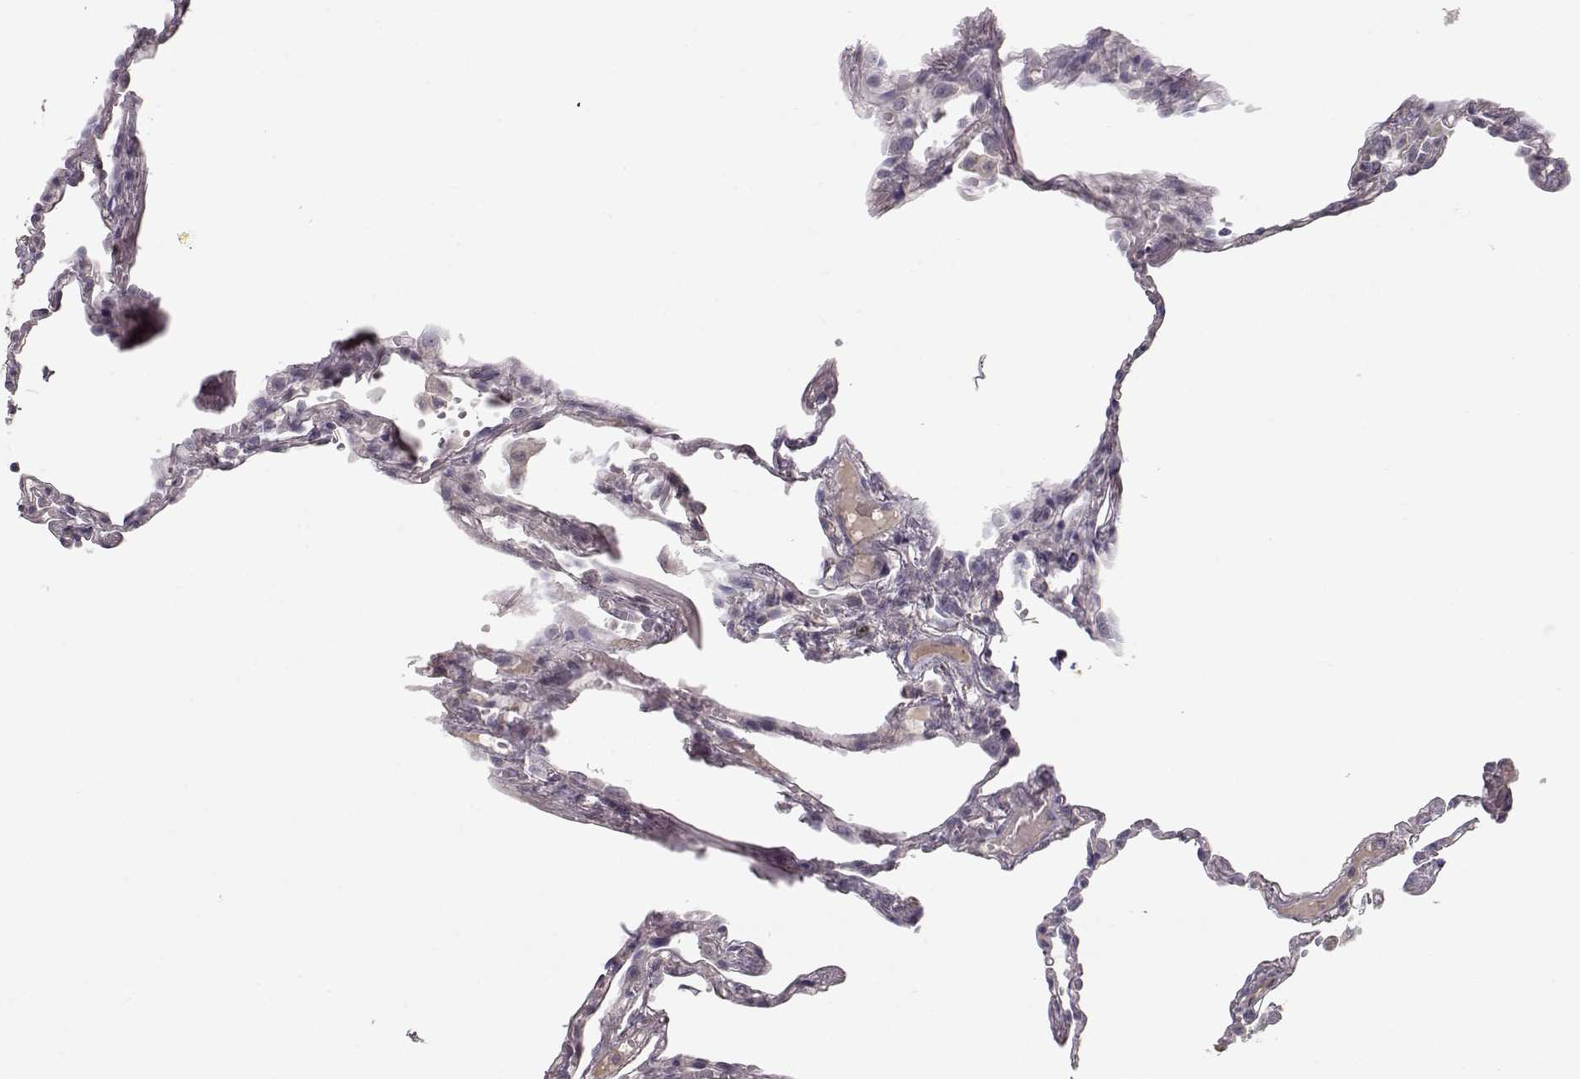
{"staining": {"intensity": "negative", "quantity": "none", "location": "none"}, "tissue": "lung", "cell_type": "Alveolar cells", "image_type": "normal", "snomed": [{"axis": "morphology", "description": "Normal tissue, NOS"}, {"axis": "topography", "description": "Lung"}], "caption": "Immunohistochemical staining of unremarkable human lung reveals no significant staining in alveolar cells.", "gene": "PNMT", "patient": {"sex": "male", "age": 78}}